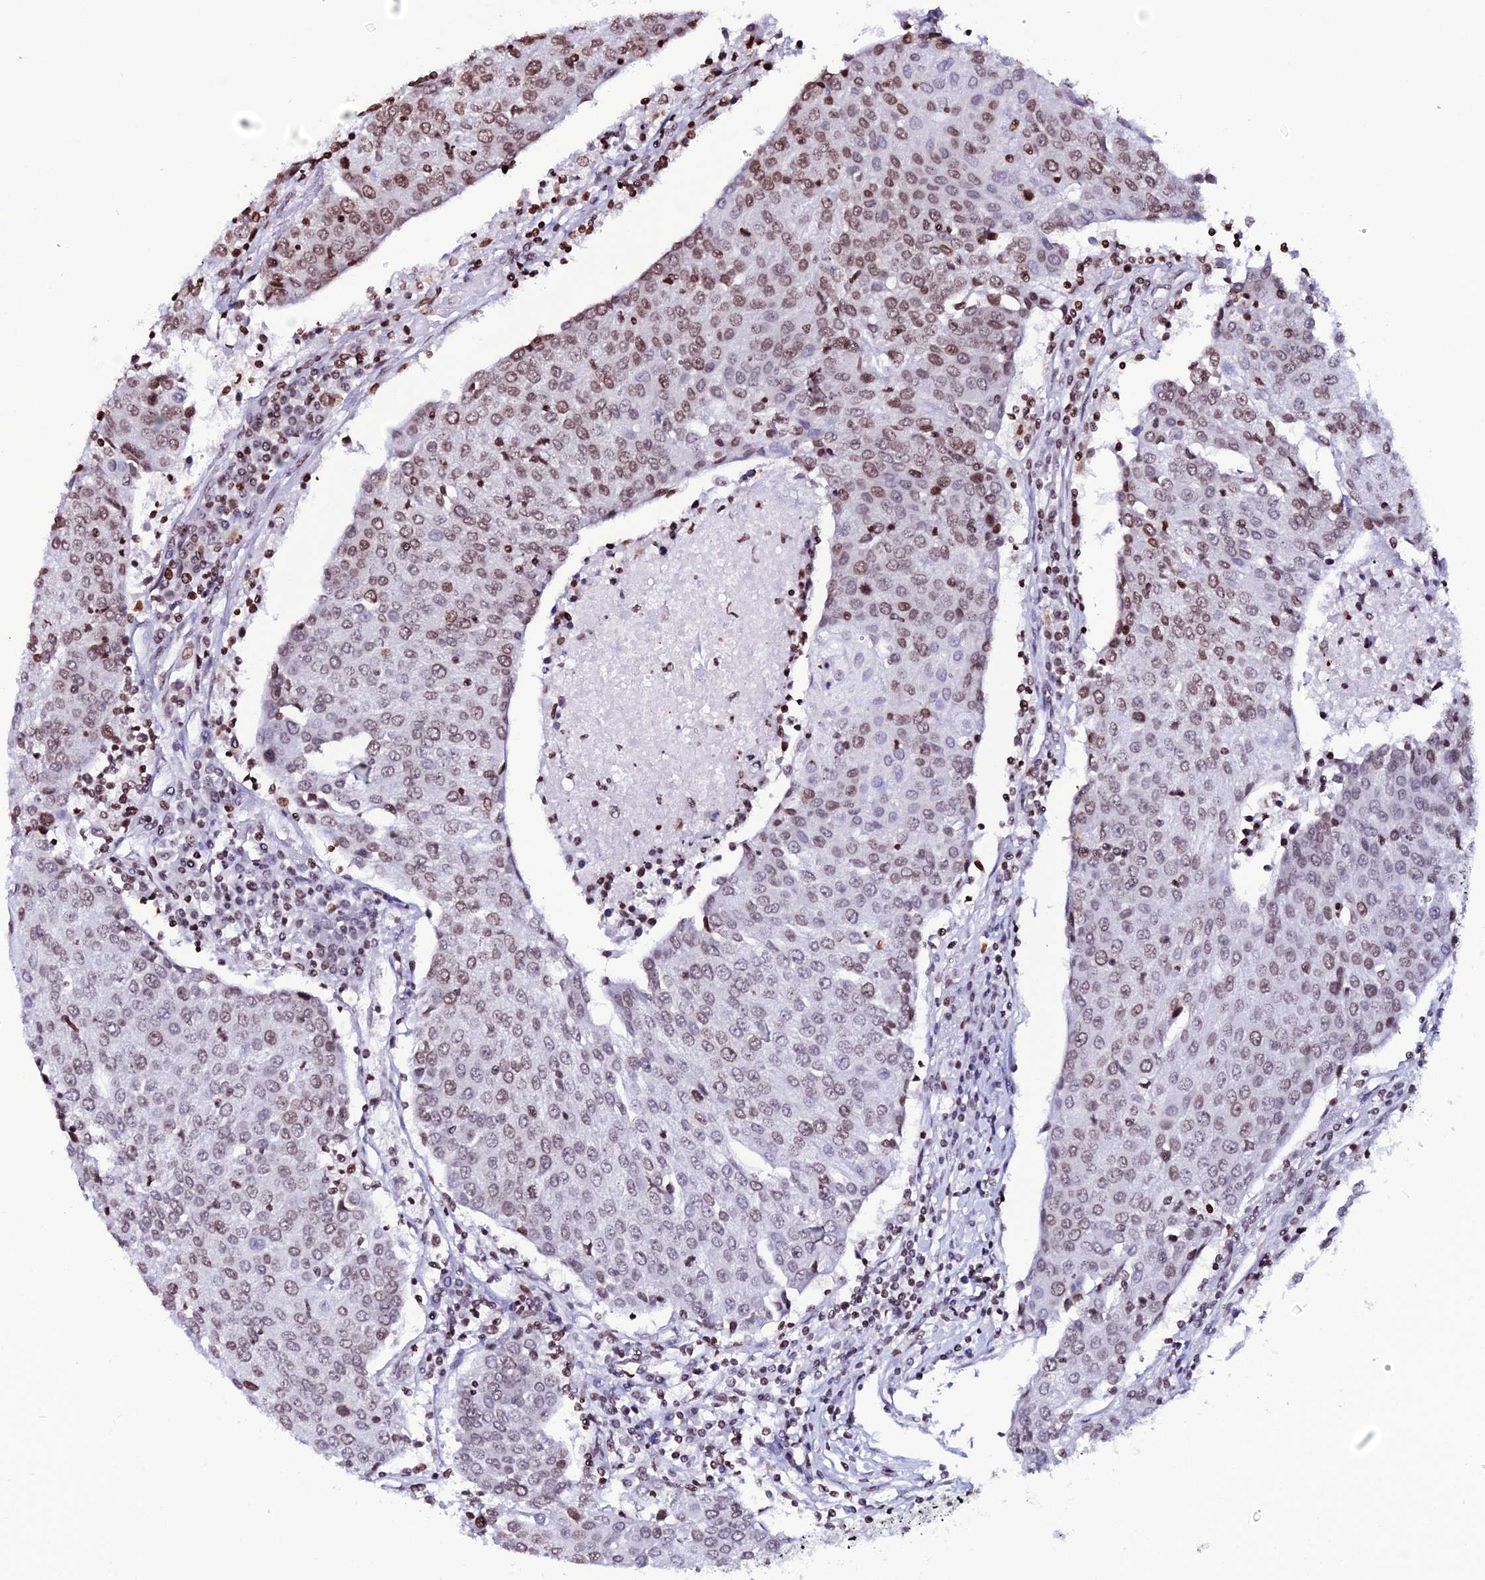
{"staining": {"intensity": "moderate", "quantity": ">75%", "location": "nuclear"}, "tissue": "urothelial cancer", "cell_type": "Tumor cells", "image_type": "cancer", "snomed": [{"axis": "morphology", "description": "Urothelial carcinoma, High grade"}, {"axis": "topography", "description": "Urinary bladder"}], "caption": "IHC of human urothelial cancer exhibits medium levels of moderate nuclear positivity in approximately >75% of tumor cells. Immunohistochemistry stains the protein of interest in brown and the nuclei are stained blue.", "gene": "MACROH2A2", "patient": {"sex": "female", "age": 85}}